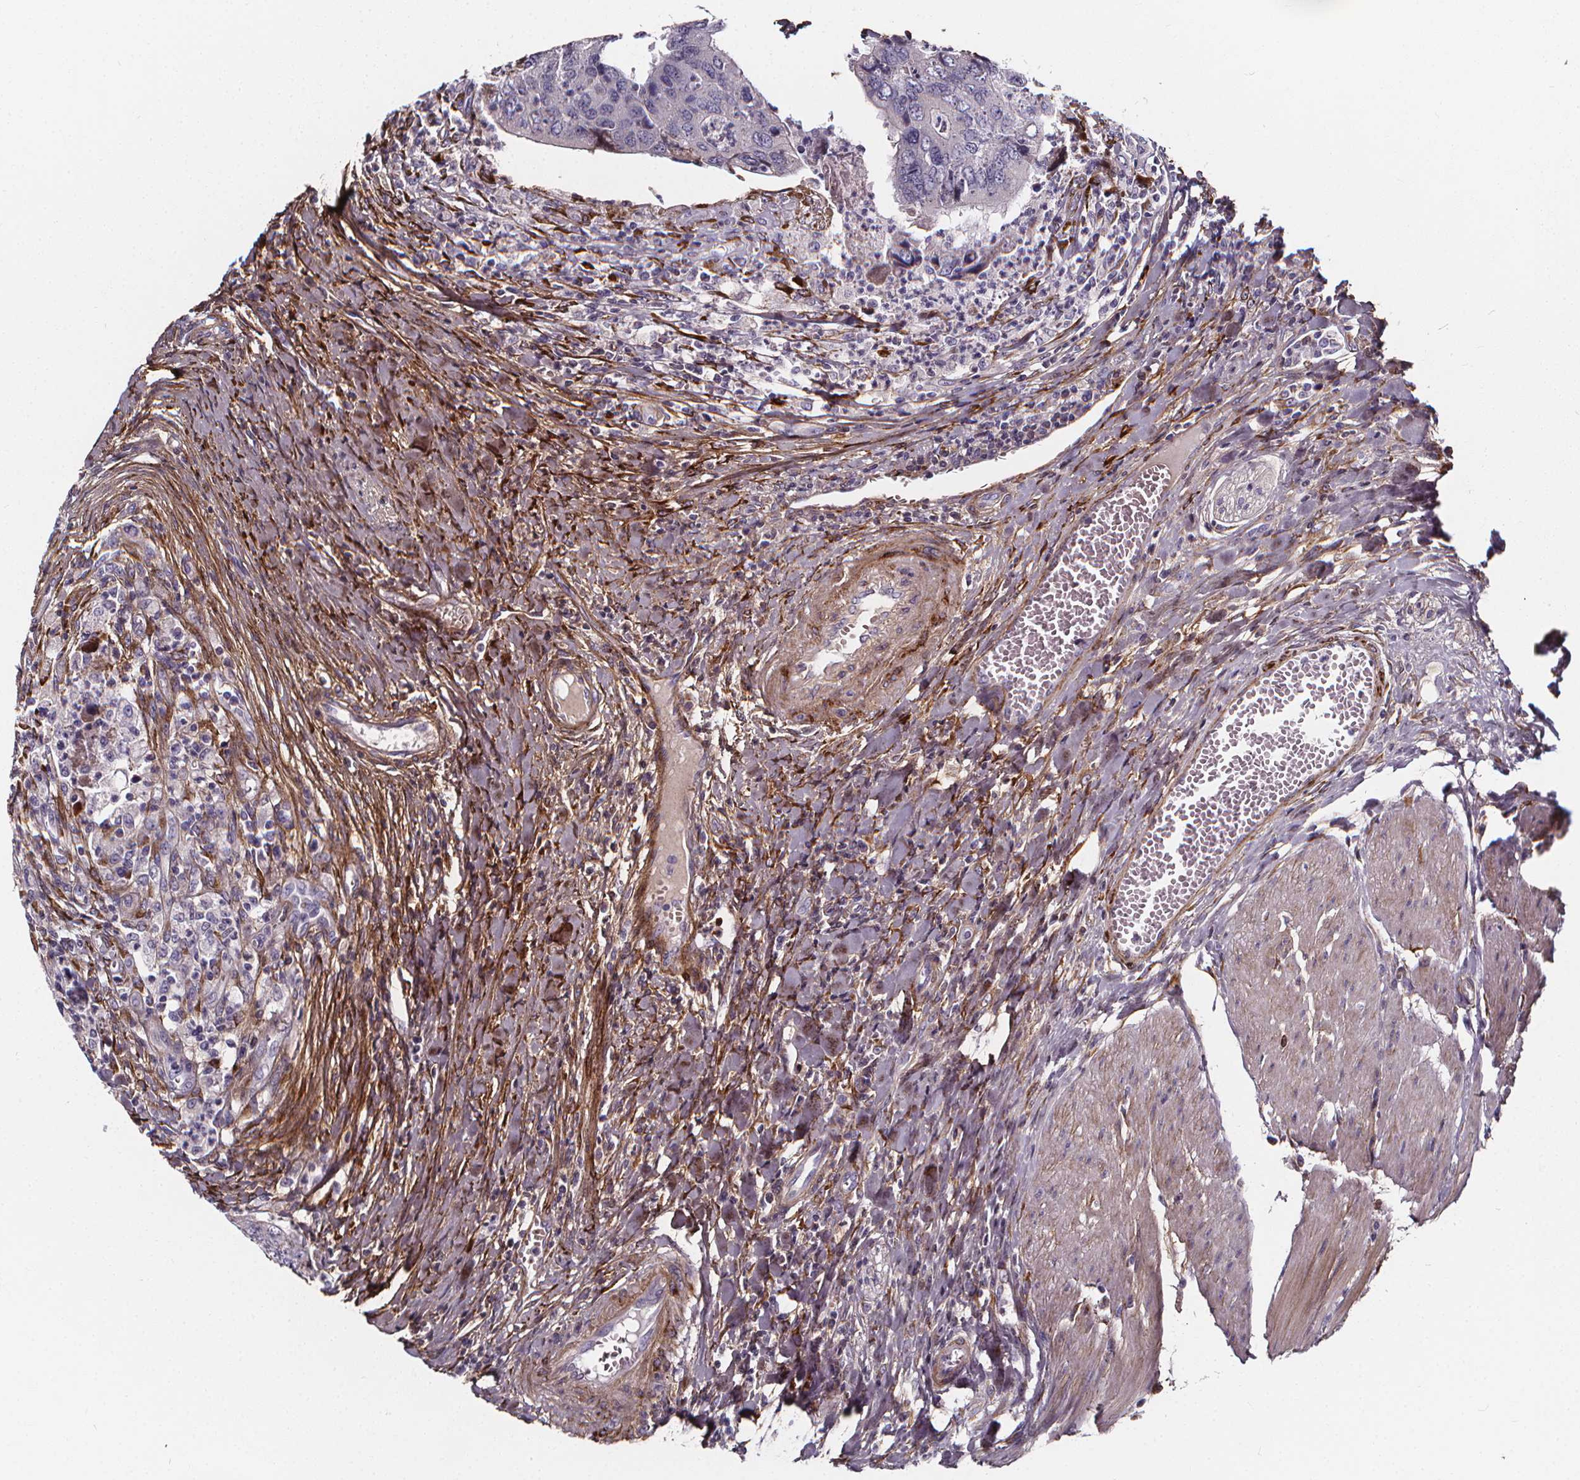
{"staining": {"intensity": "negative", "quantity": "none", "location": "none"}, "tissue": "colorectal cancer", "cell_type": "Tumor cells", "image_type": "cancer", "snomed": [{"axis": "morphology", "description": "Adenocarcinoma, NOS"}, {"axis": "topography", "description": "Colon"}], "caption": "A histopathology image of human colorectal cancer (adenocarcinoma) is negative for staining in tumor cells. The staining is performed using DAB (3,3'-diaminobenzidine) brown chromogen with nuclei counter-stained in using hematoxylin.", "gene": "AEBP1", "patient": {"sex": "female", "age": 67}}